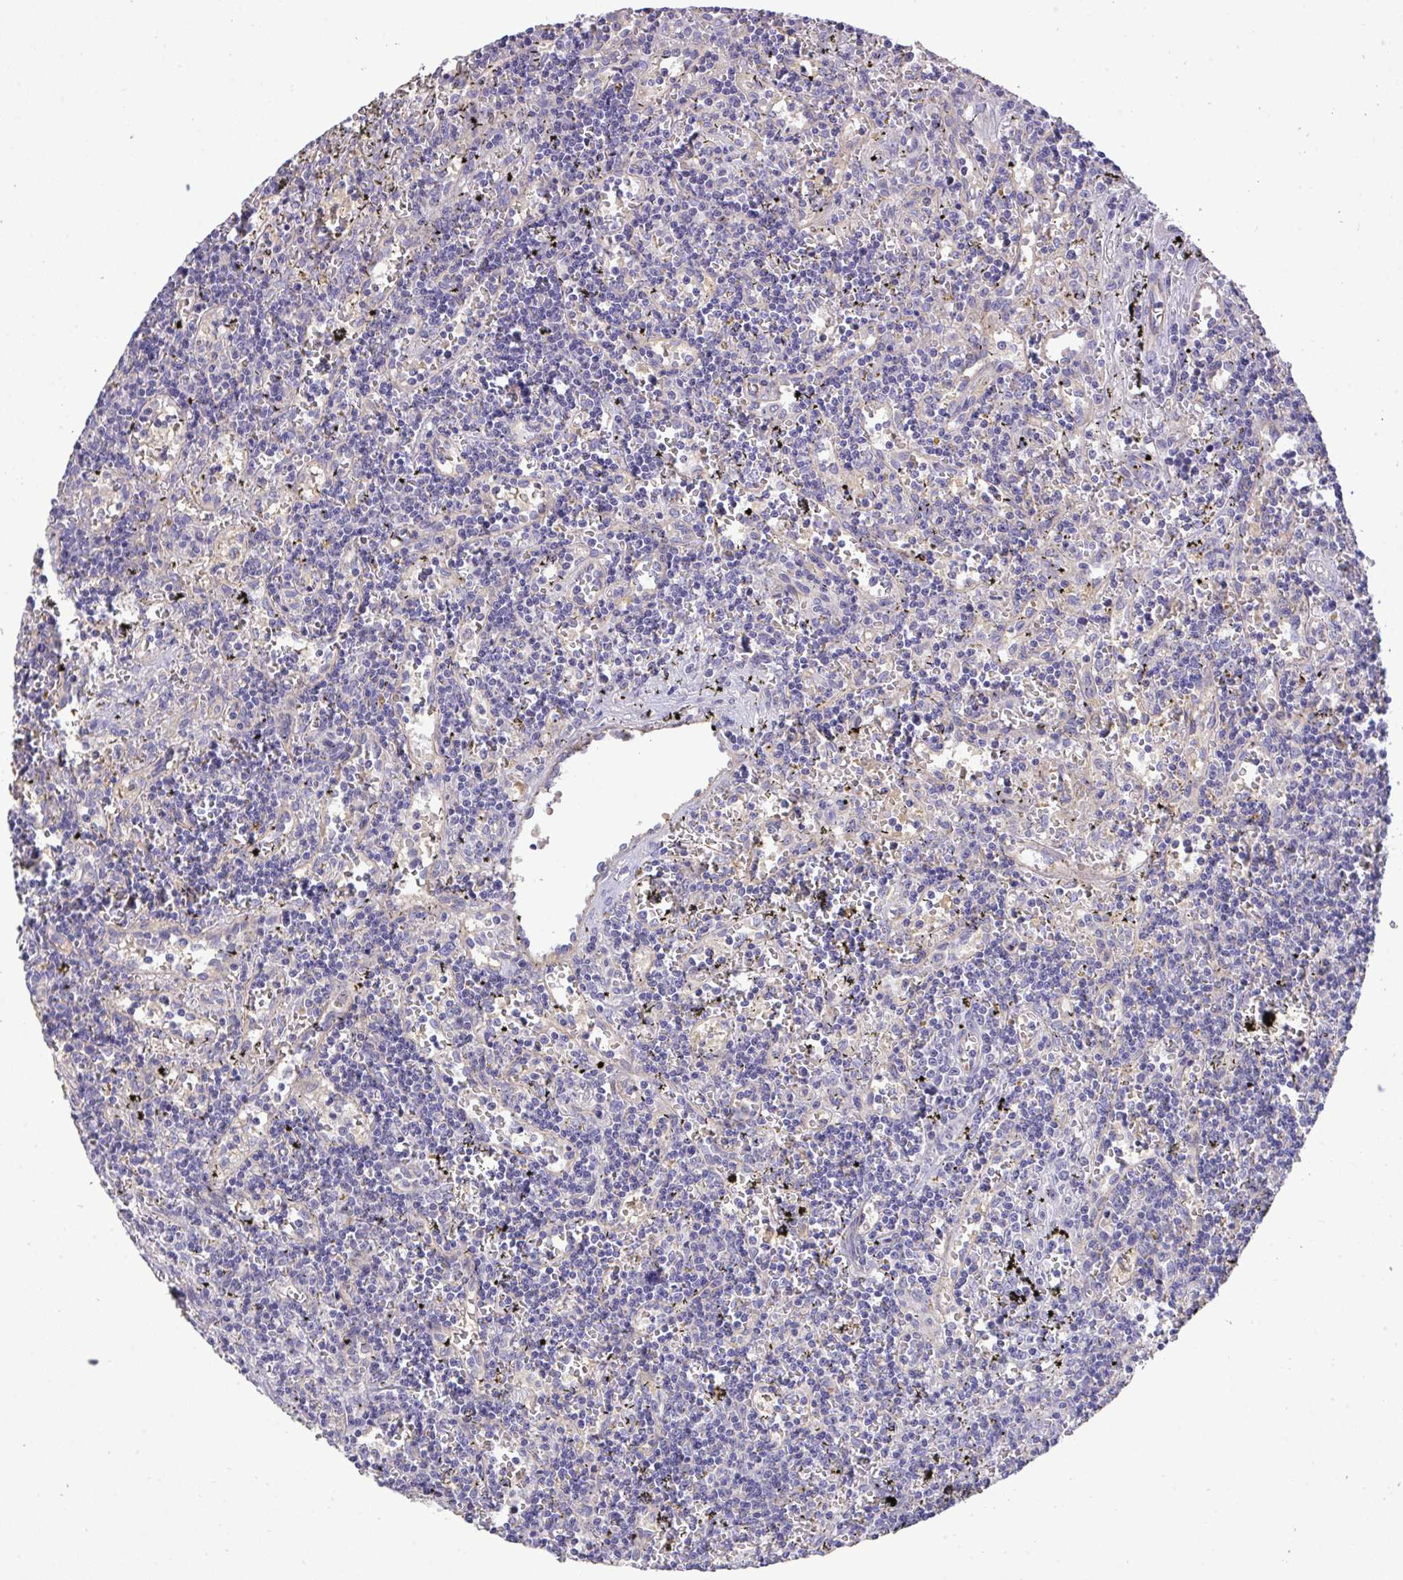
{"staining": {"intensity": "negative", "quantity": "none", "location": "none"}, "tissue": "lymphoma", "cell_type": "Tumor cells", "image_type": "cancer", "snomed": [{"axis": "morphology", "description": "Malignant lymphoma, non-Hodgkin's type, Low grade"}, {"axis": "topography", "description": "Spleen"}], "caption": "Tumor cells show no significant protein positivity in malignant lymphoma, non-Hodgkin's type (low-grade).", "gene": "ZNF581", "patient": {"sex": "male", "age": 60}}